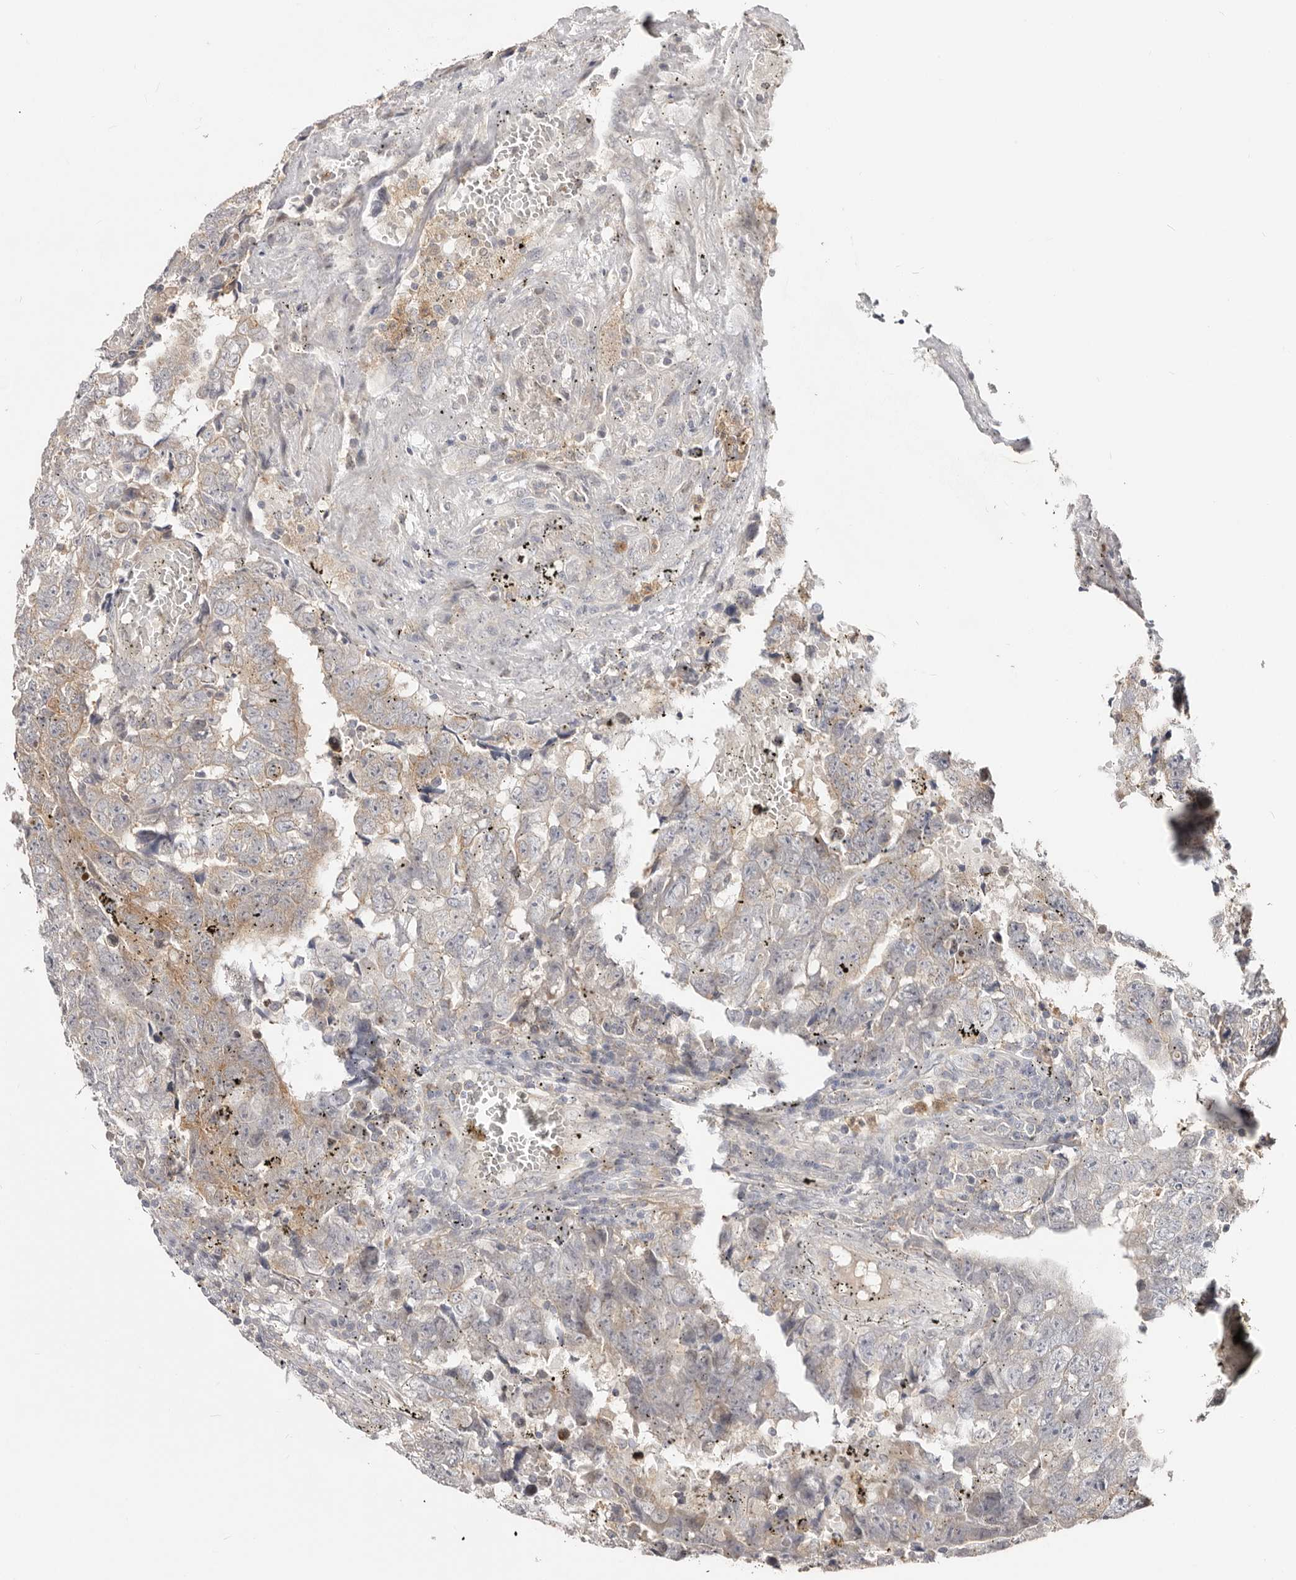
{"staining": {"intensity": "negative", "quantity": "none", "location": "none"}, "tissue": "testis cancer", "cell_type": "Tumor cells", "image_type": "cancer", "snomed": [{"axis": "morphology", "description": "Carcinoma, Embryonal, NOS"}, {"axis": "topography", "description": "Testis"}], "caption": "Histopathology image shows no protein staining in tumor cells of testis cancer (embryonal carcinoma) tissue. Nuclei are stained in blue.", "gene": "TC2N", "patient": {"sex": "male", "age": 25}}